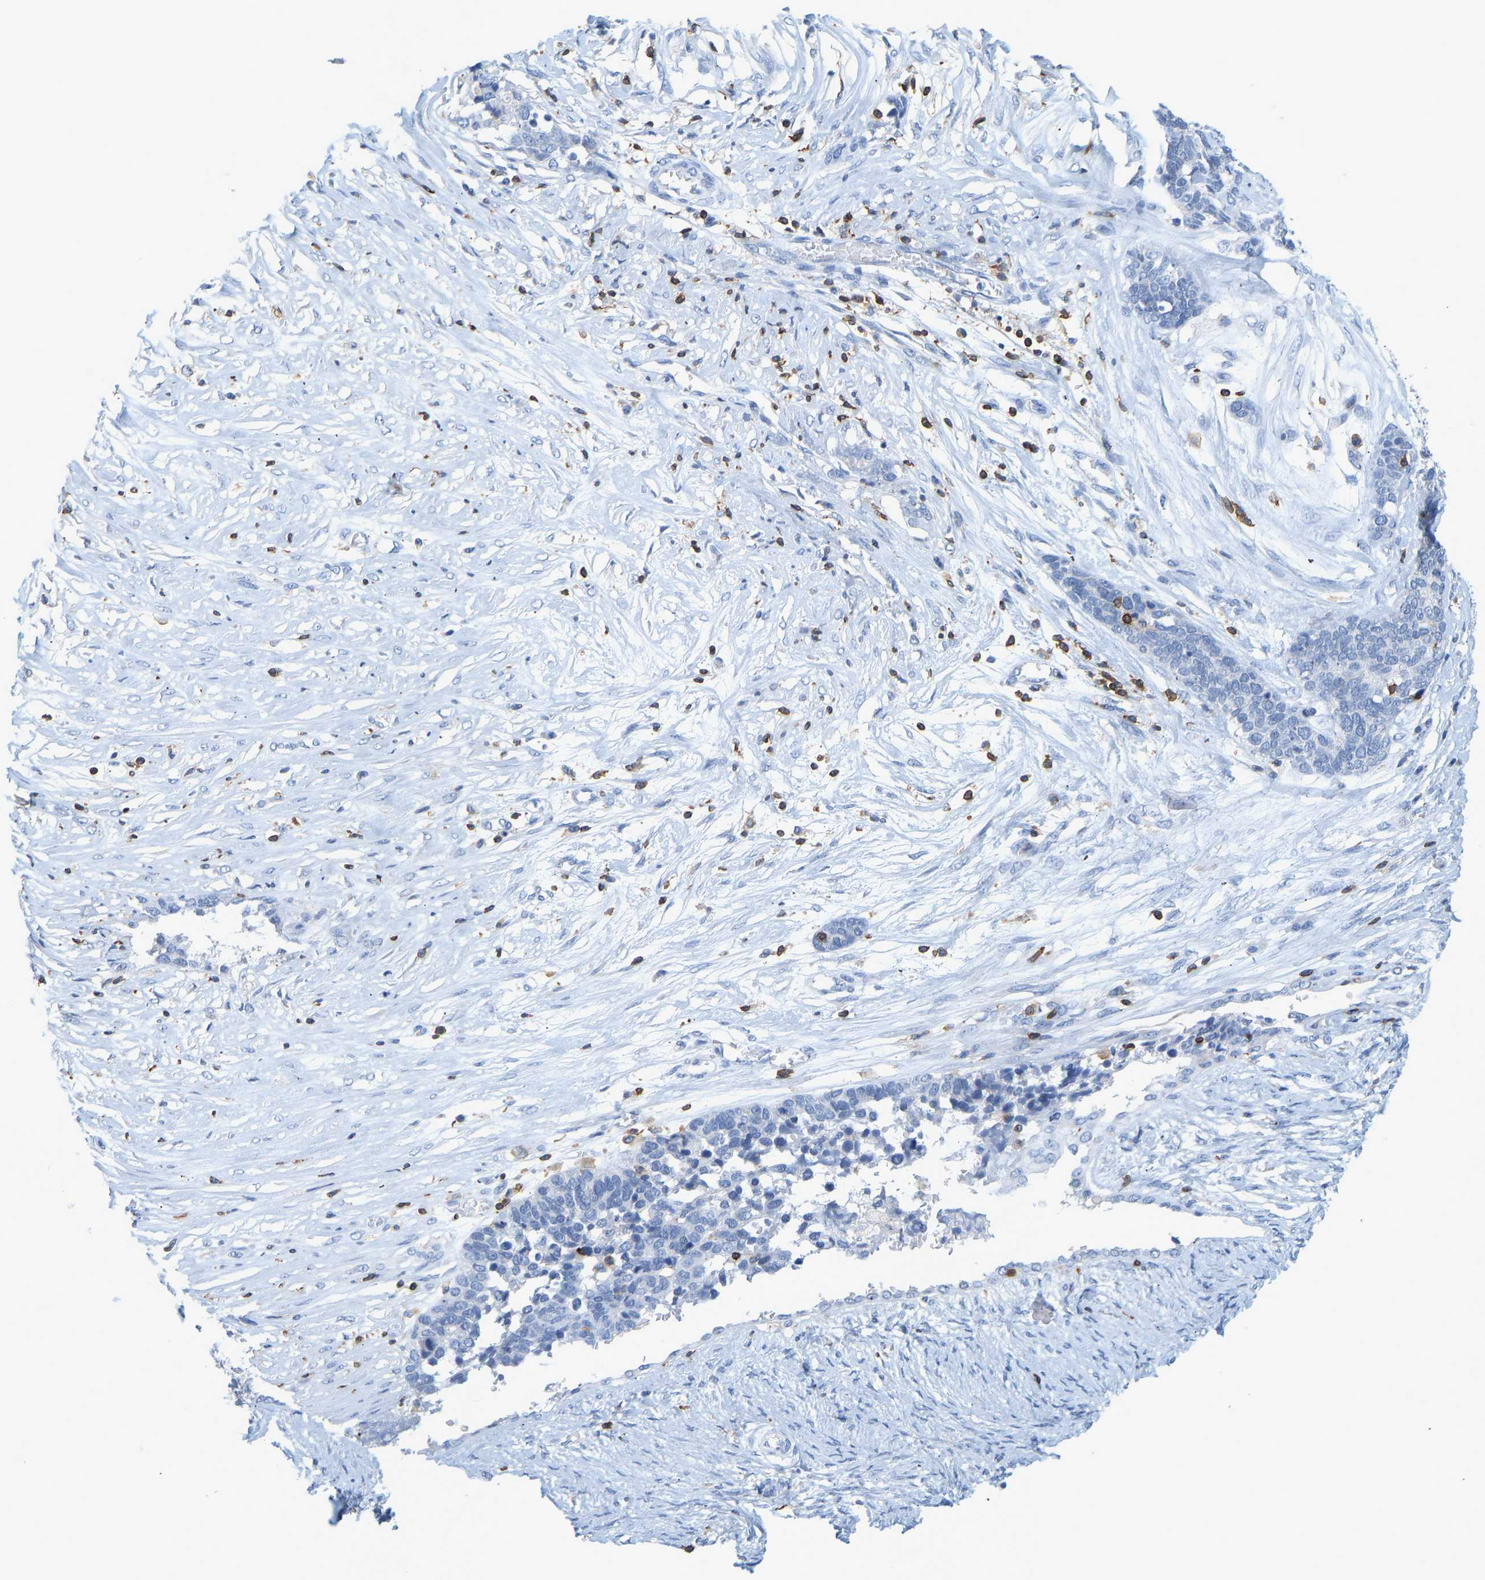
{"staining": {"intensity": "negative", "quantity": "none", "location": "none"}, "tissue": "ovarian cancer", "cell_type": "Tumor cells", "image_type": "cancer", "snomed": [{"axis": "morphology", "description": "Cystadenocarcinoma, serous, NOS"}, {"axis": "topography", "description": "Ovary"}], "caption": "Tumor cells are negative for brown protein staining in serous cystadenocarcinoma (ovarian).", "gene": "EVL", "patient": {"sex": "female", "age": 44}}